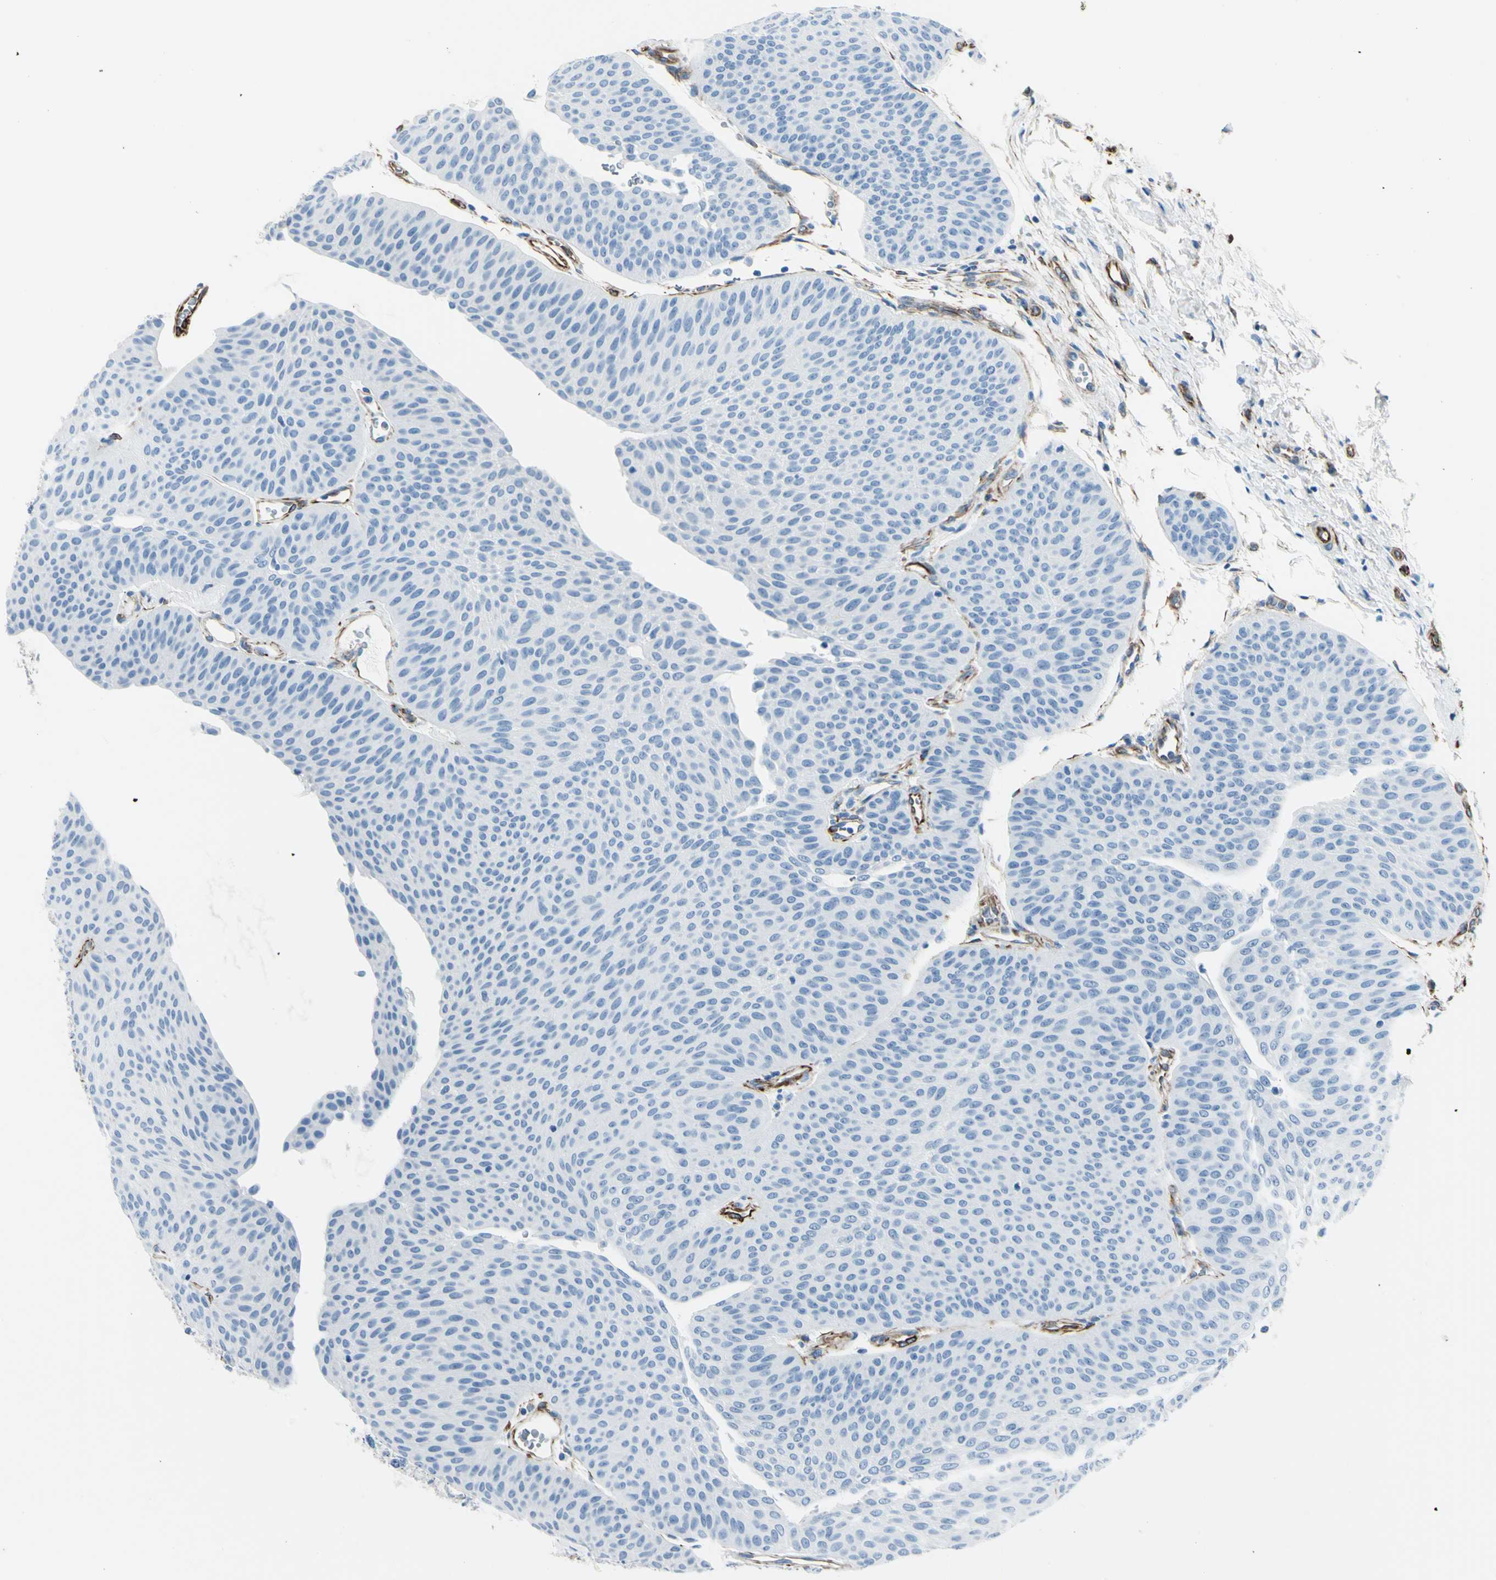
{"staining": {"intensity": "negative", "quantity": "none", "location": "none"}, "tissue": "urothelial cancer", "cell_type": "Tumor cells", "image_type": "cancer", "snomed": [{"axis": "morphology", "description": "Urothelial carcinoma, Low grade"}, {"axis": "topography", "description": "Urinary bladder"}], "caption": "The image displays no significant expression in tumor cells of urothelial cancer.", "gene": "PTH2R", "patient": {"sex": "female", "age": 60}}